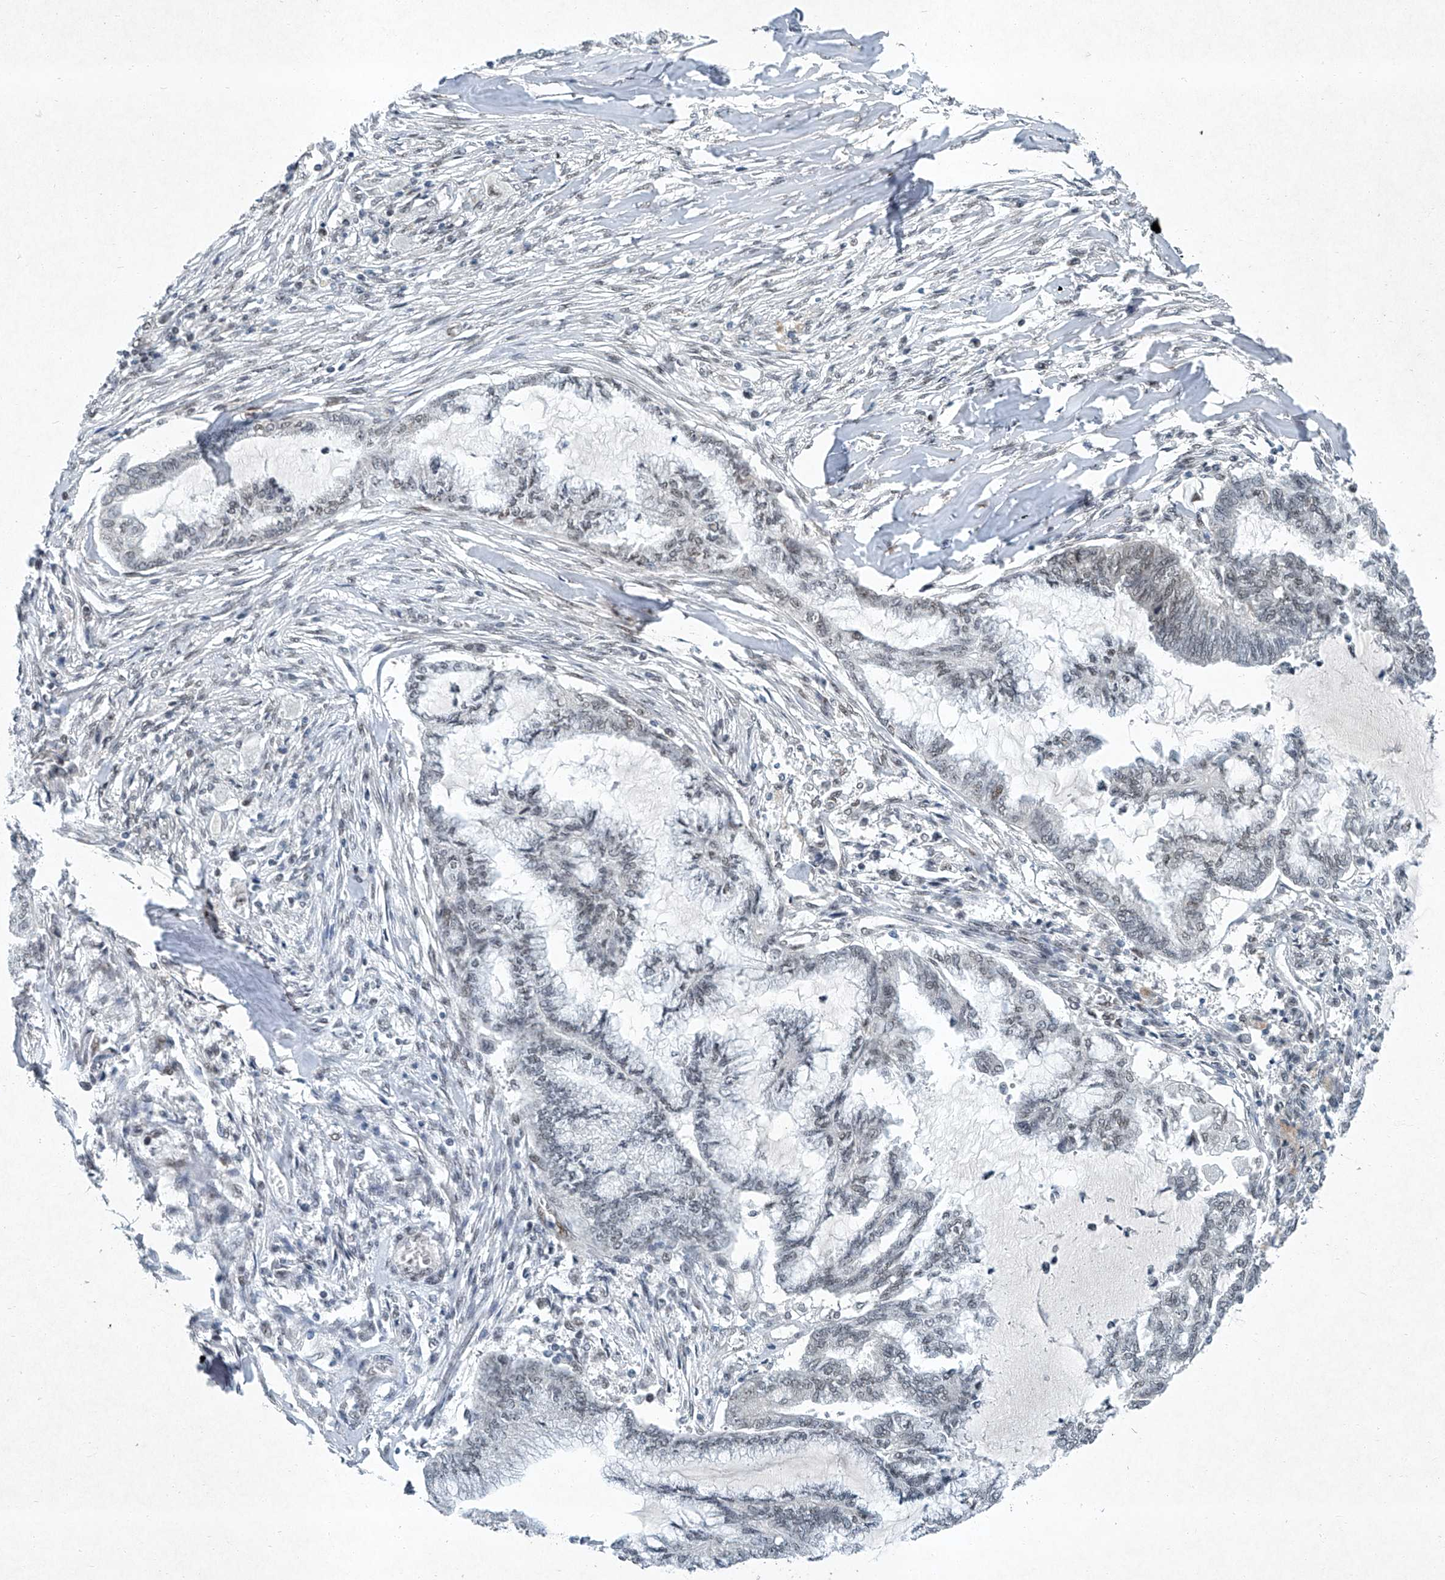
{"staining": {"intensity": "weak", "quantity": "<25%", "location": "nuclear"}, "tissue": "endometrial cancer", "cell_type": "Tumor cells", "image_type": "cancer", "snomed": [{"axis": "morphology", "description": "Adenocarcinoma, NOS"}, {"axis": "topography", "description": "Endometrium"}], "caption": "The immunohistochemistry histopathology image has no significant staining in tumor cells of adenocarcinoma (endometrial) tissue. The staining is performed using DAB brown chromogen with nuclei counter-stained in using hematoxylin.", "gene": "TFDP1", "patient": {"sex": "female", "age": 86}}